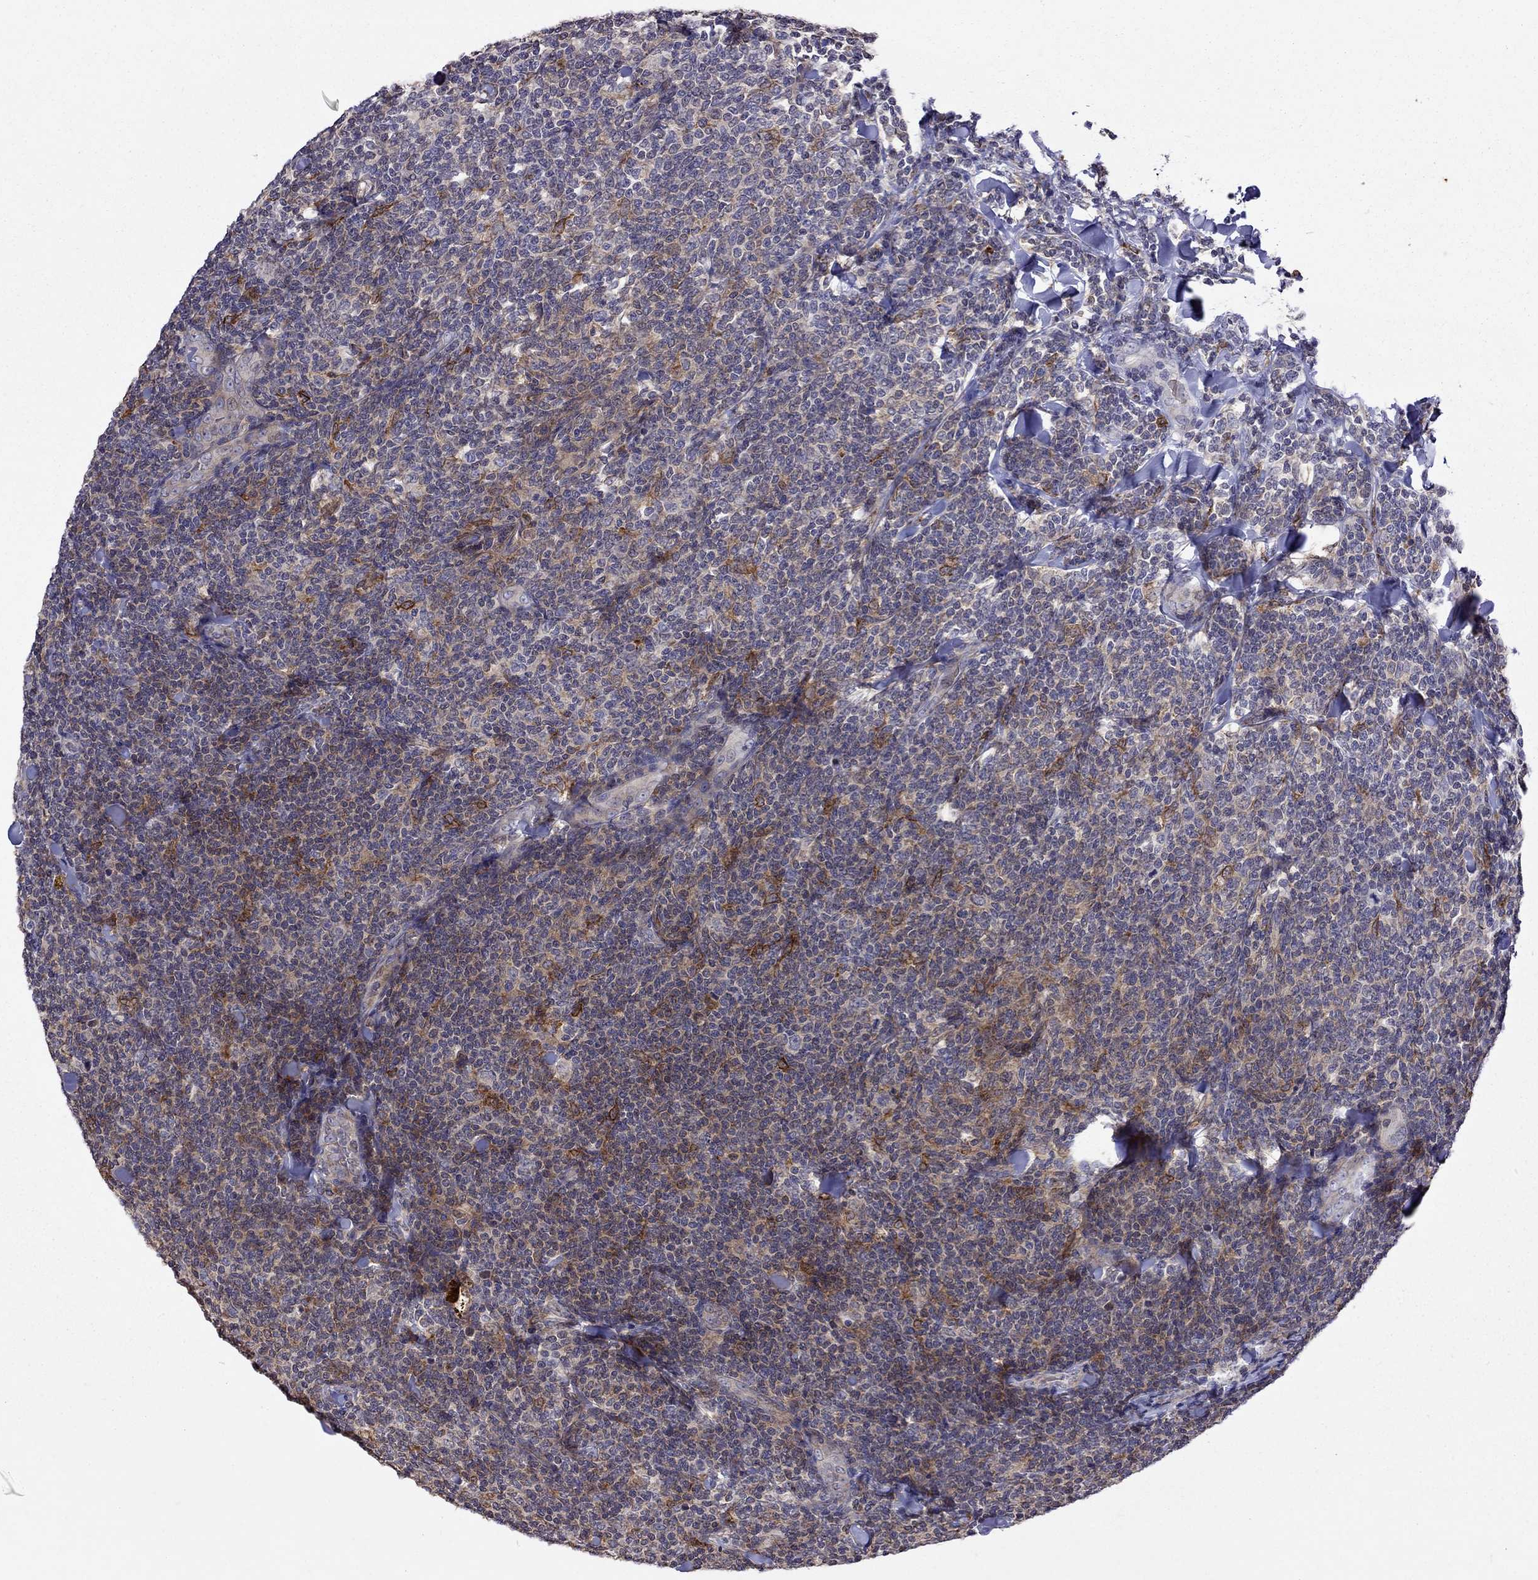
{"staining": {"intensity": "strong", "quantity": "25%-75%", "location": "cytoplasmic/membranous"}, "tissue": "lymphoma", "cell_type": "Tumor cells", "image_type": "cancer", "snomed": [{"axis": "morphology", "description": "Malignant lymphoma, non-Hodgkin's type, Low grade"}, {"axis": "topography", "description": "Lymph node"}], "caption": "An image of low-grade malignant lymphoma, non-Hodgkin's type stained for a protein reveals strong cytoplasmic/membranous brown staining in tumor cells.", "gene": "ADAM28", "patient": {"sex": "female", "age": 56}}